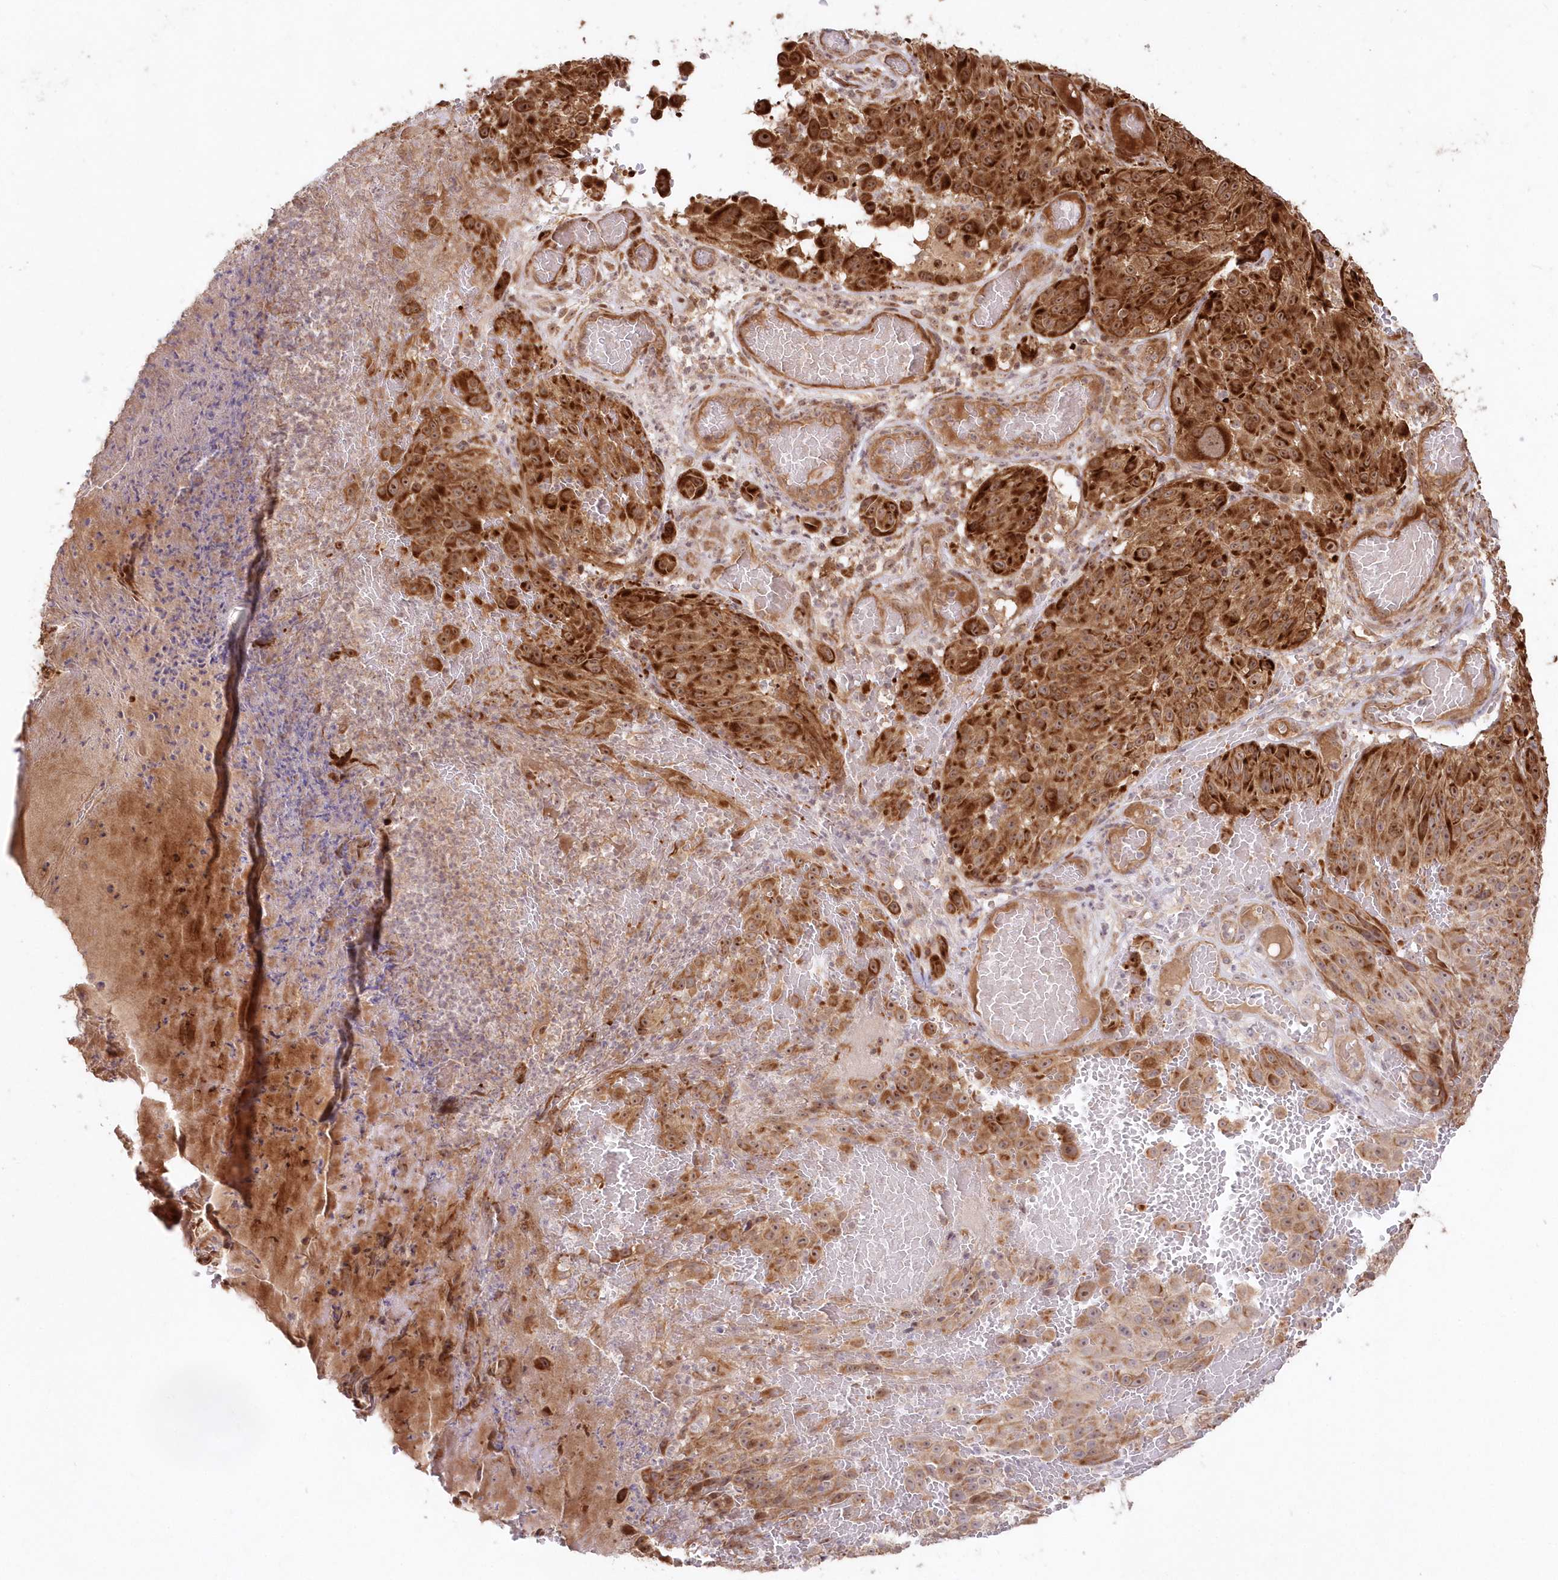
{"staining": {"intensity": "strong", "quantity": "25%-75%", "location": "cytoplasmic/membranous,nuclear"}, "tissue": "melanoma", "cell_type": "Tumor cells", "image_type": "cancer", "snomed": [{"axis": "morphology", "description": "Malignant melanoma, NOS"}, {"axis": "topography", "description": "Skin"}], "caption": "Immunohistochemistry of human malignant melanoma exhibits high levels of strong cytoplasmic/membranous and nuclear staining in about 25%-75% of tumor cells. Using DAB (3,3'-diaminobenzidine) (brown) and hematoxylin (blue) stains, captured at high magnification using brightfield microscopy.", "gene": "SERINC1", "patient": {"sex": "male", "age": 83}}